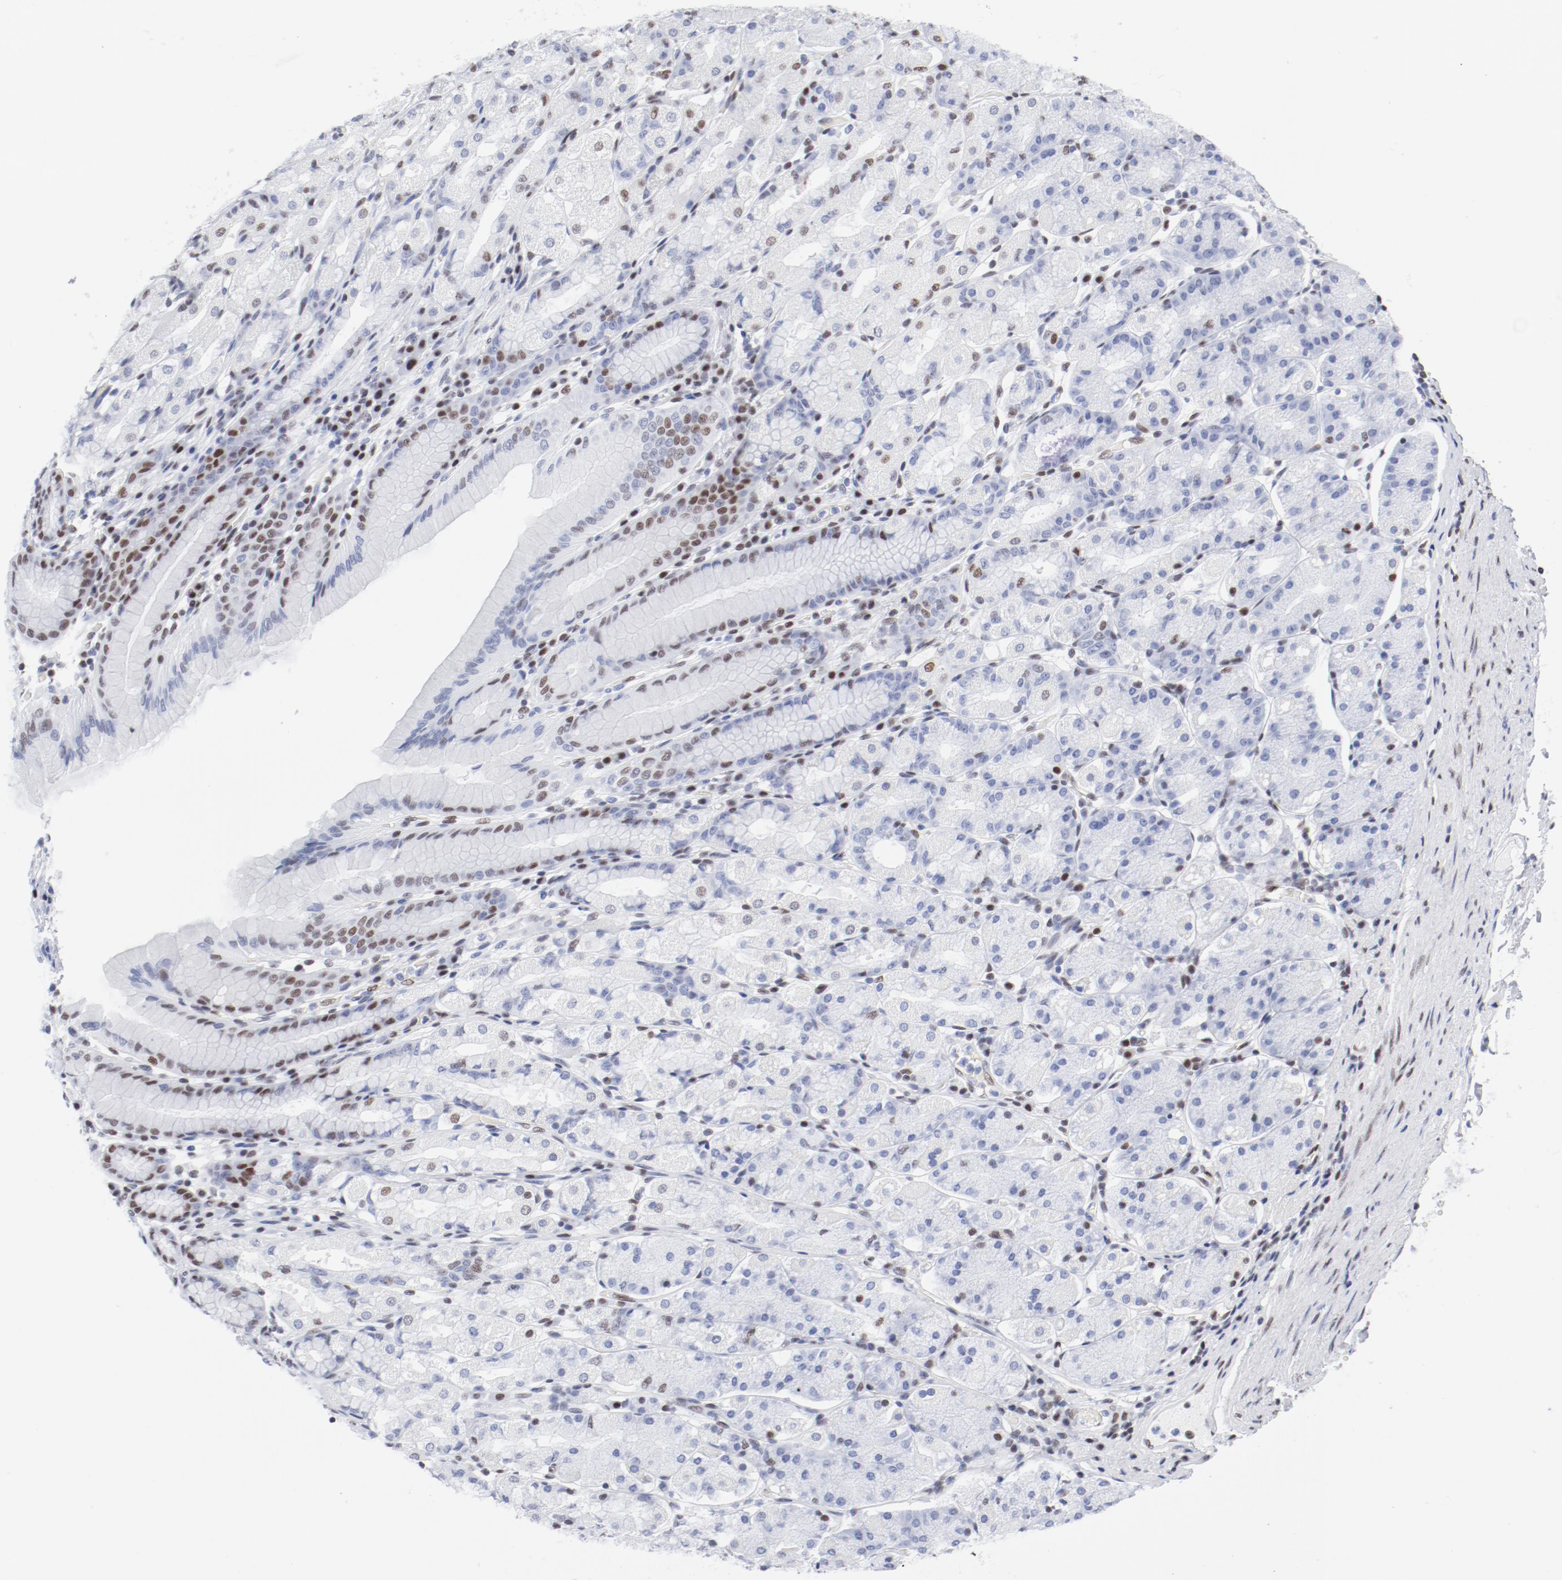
{"staining": {"intensity": "moderate", "quantity": "<25%", "location": "nuclear"}, "tissue": "stomach", "cell_type": "Glandular cells", "image_type": "normal", "snomed": [{"axis": "morphology", "description": "Normal tissue, NOS"}, {"axis": "topography", "description": "Stomach, upper"}], "caption": "A brown stain labels moderate nuclear positivity of a protein in glandular cells of unremarkable human stomach.", "gene": "ATF2", "patient": {"sex": "male", "age": 68}}